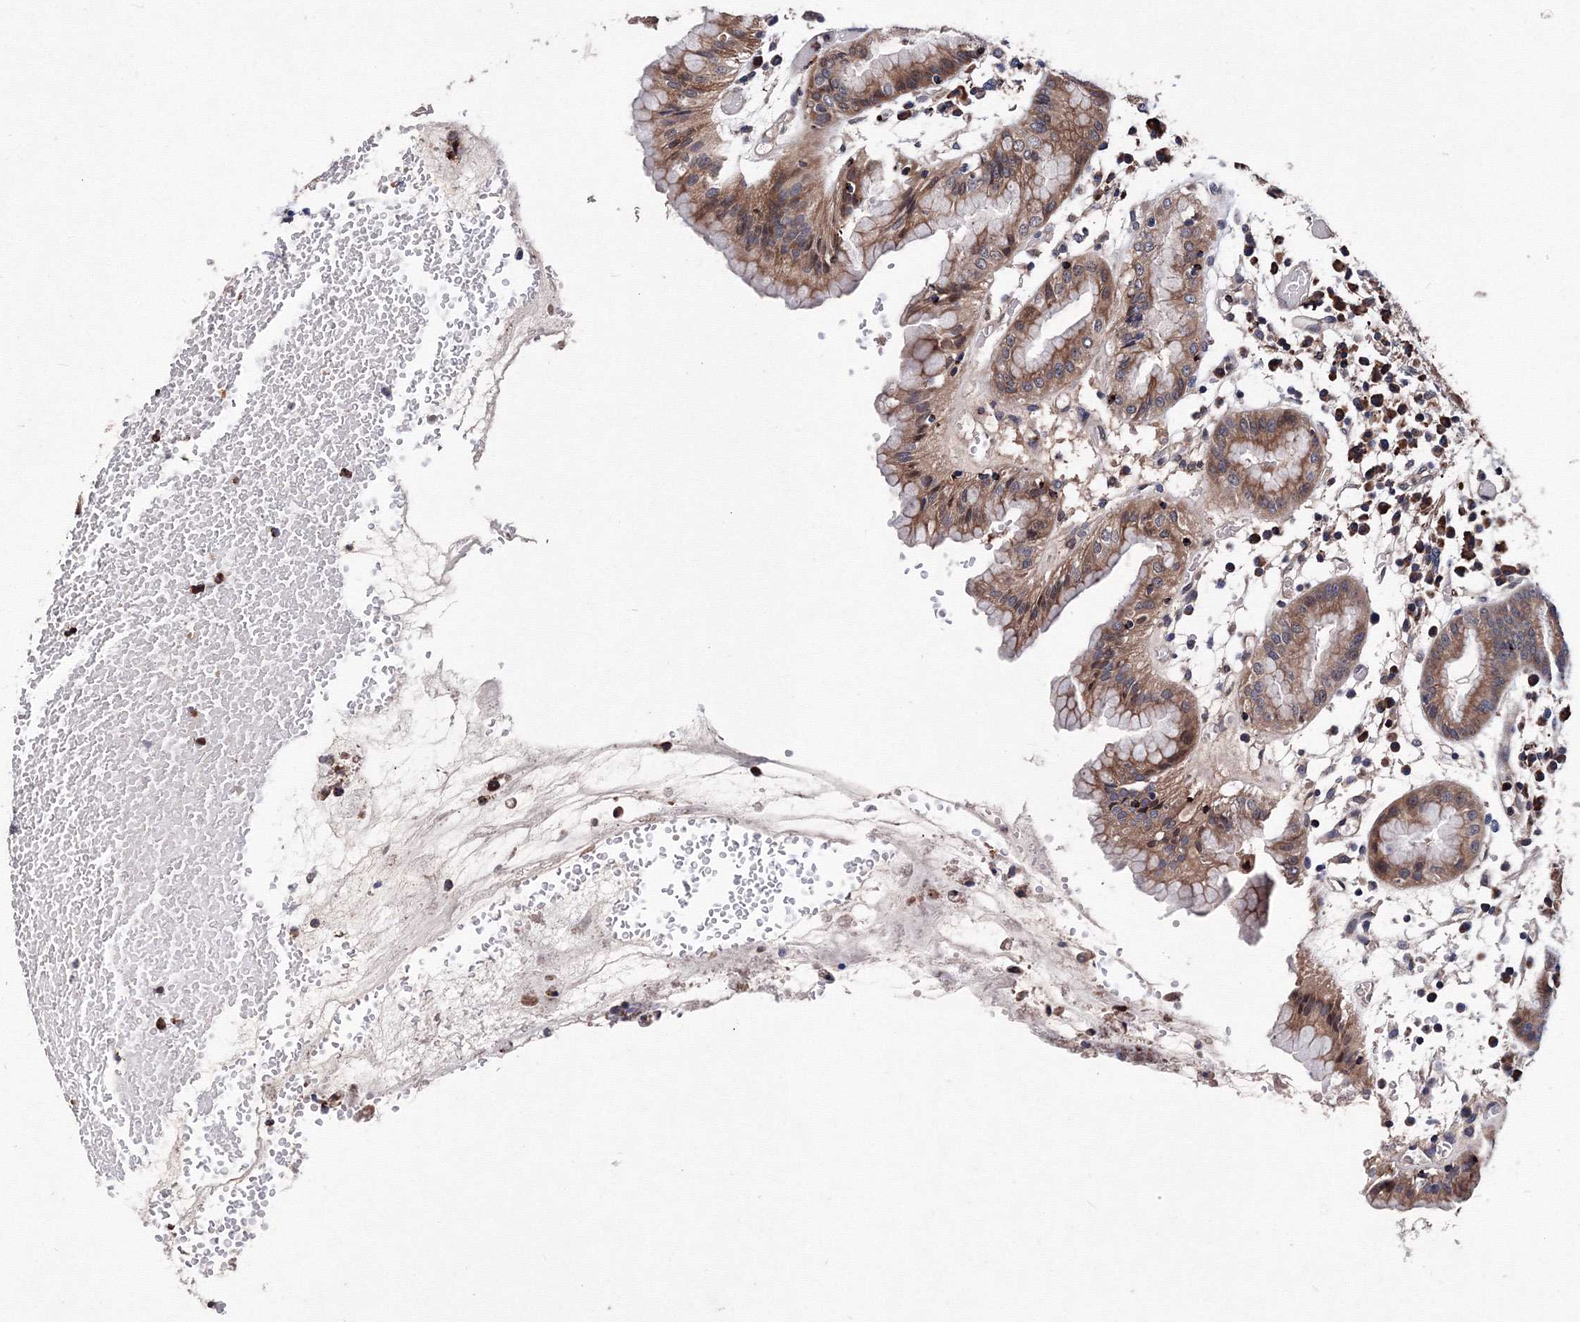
{"staining": {"intensity": "moderate", "quantity": ">75%", "location": "cytoplasmic/membranous"}, "tissue": "stomach", "cell_type": "Glandular cells", "image_type": "normal", "snomed": [{"axis": "morphology", "description": "Normal tissue, NOS"}, {"axis": "topography", "description": "Stomach"}, {"axis": "topography", "description": "Stomach, lower"}], "caption": "Immunohistochemistry (IHC) photomicrograph of benign stomach: human stomach stained using immunohistochemistry (IHC) displays medium levels of moderate protein expression localized specifically in the cytoplasmic/membranous of glandular cells, appearing as a cytoplasmic/membranous brown color.", "gene": "PHYKPL", "patient": {"sex": "female", "age": 75}}